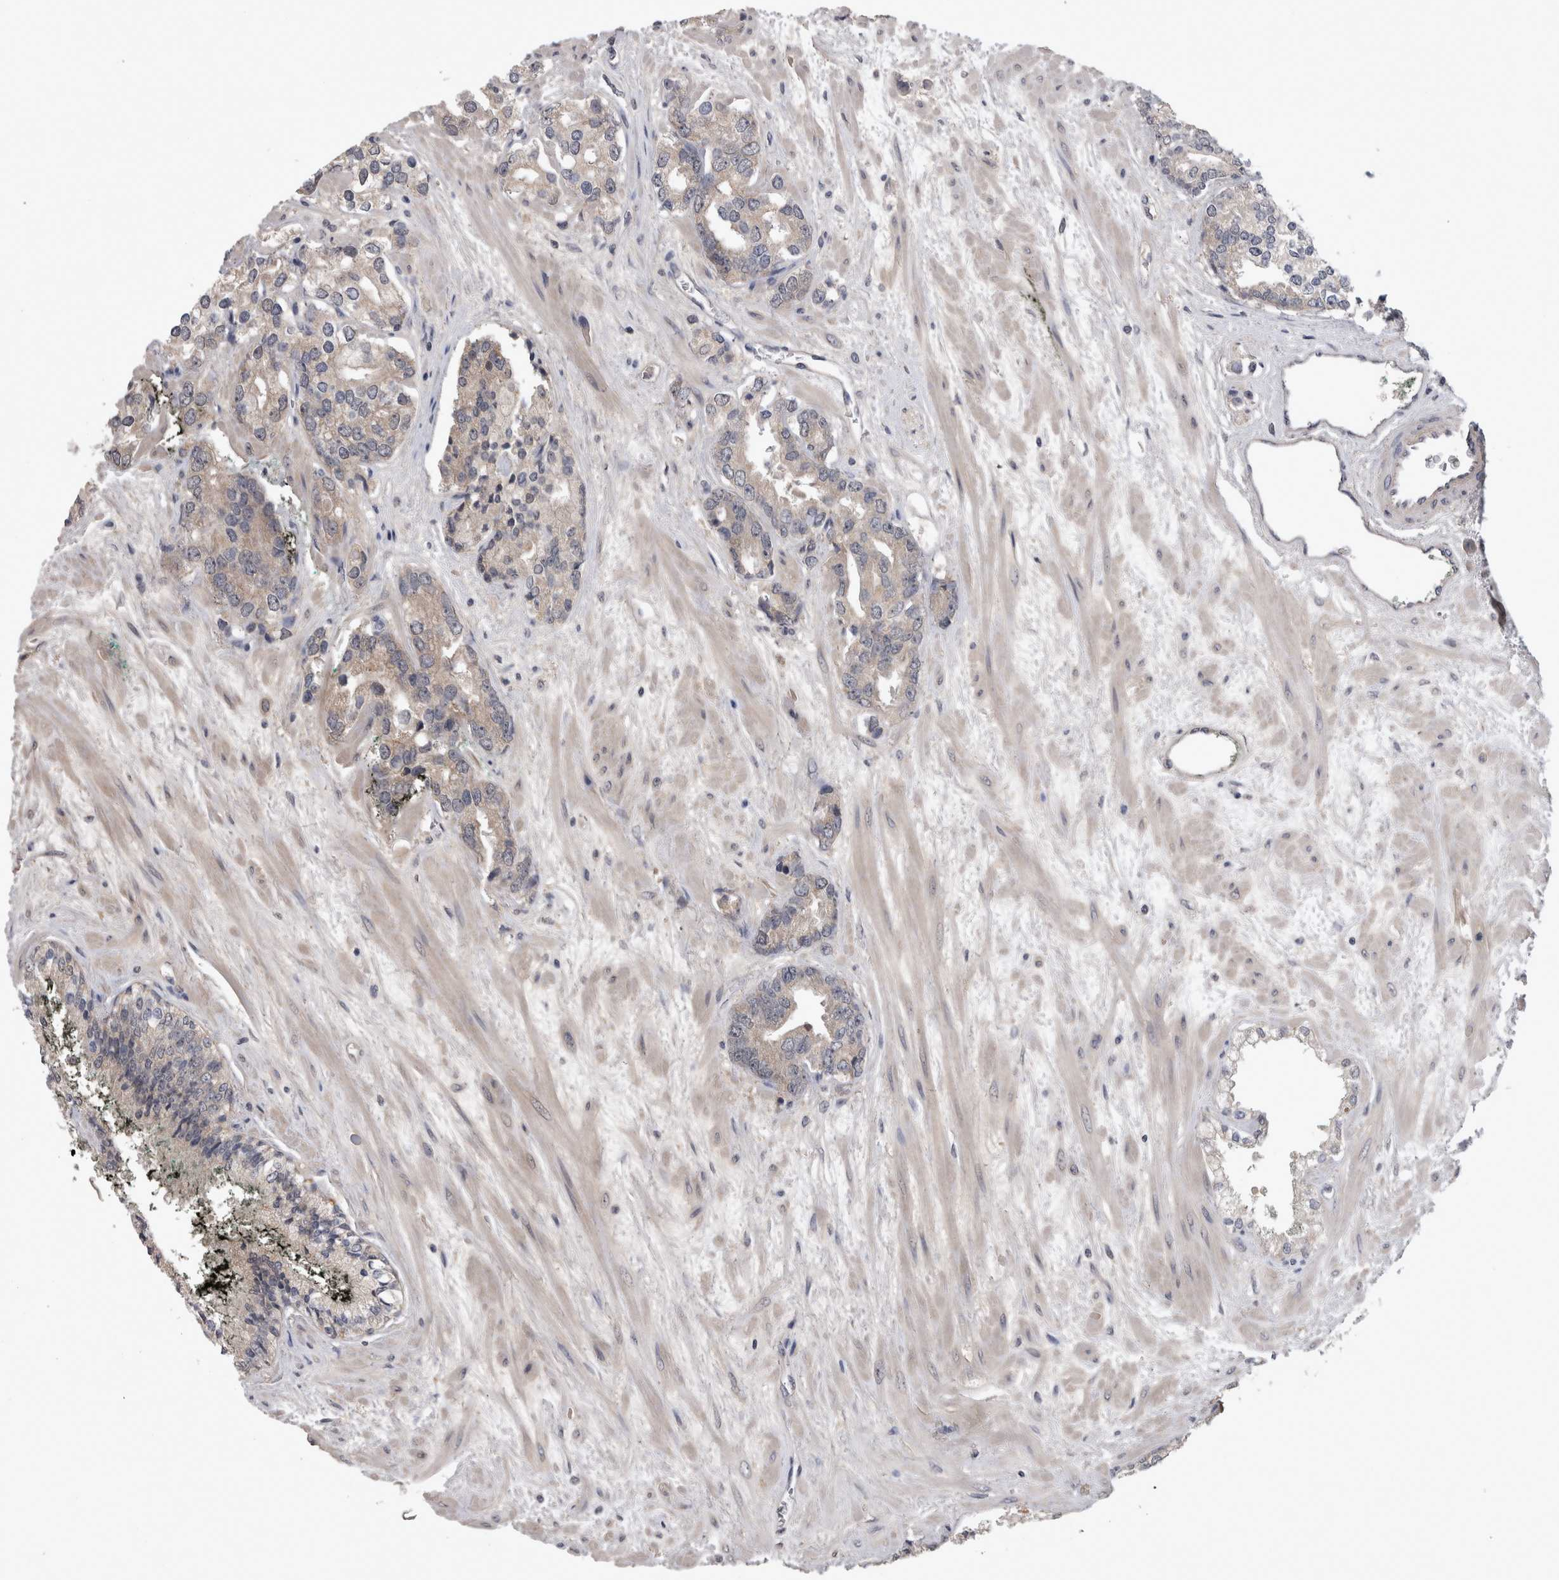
{"staining": {"intensity": "weak", "quantity": "25%-75%", "location": "cytoplasmic/membranous"}, "tissue": "prostate cancer", "cell_type": "Tumor cells", "image_type": "cancer", "snomed": [{"axis": "morphology", "description": "Adenocarcinoma, High grade"}, {"axis": "topography", "description": "Prostate"}], "caption": "A low amount of weak cytoplasmic/membranous positivity is identified in approximately 25%-75% of tumor cells in high-grade adenocarcinoma (prostate) tissue.", "gene": "ZNF114", "patient": {"sex": "male", "age": 71}}